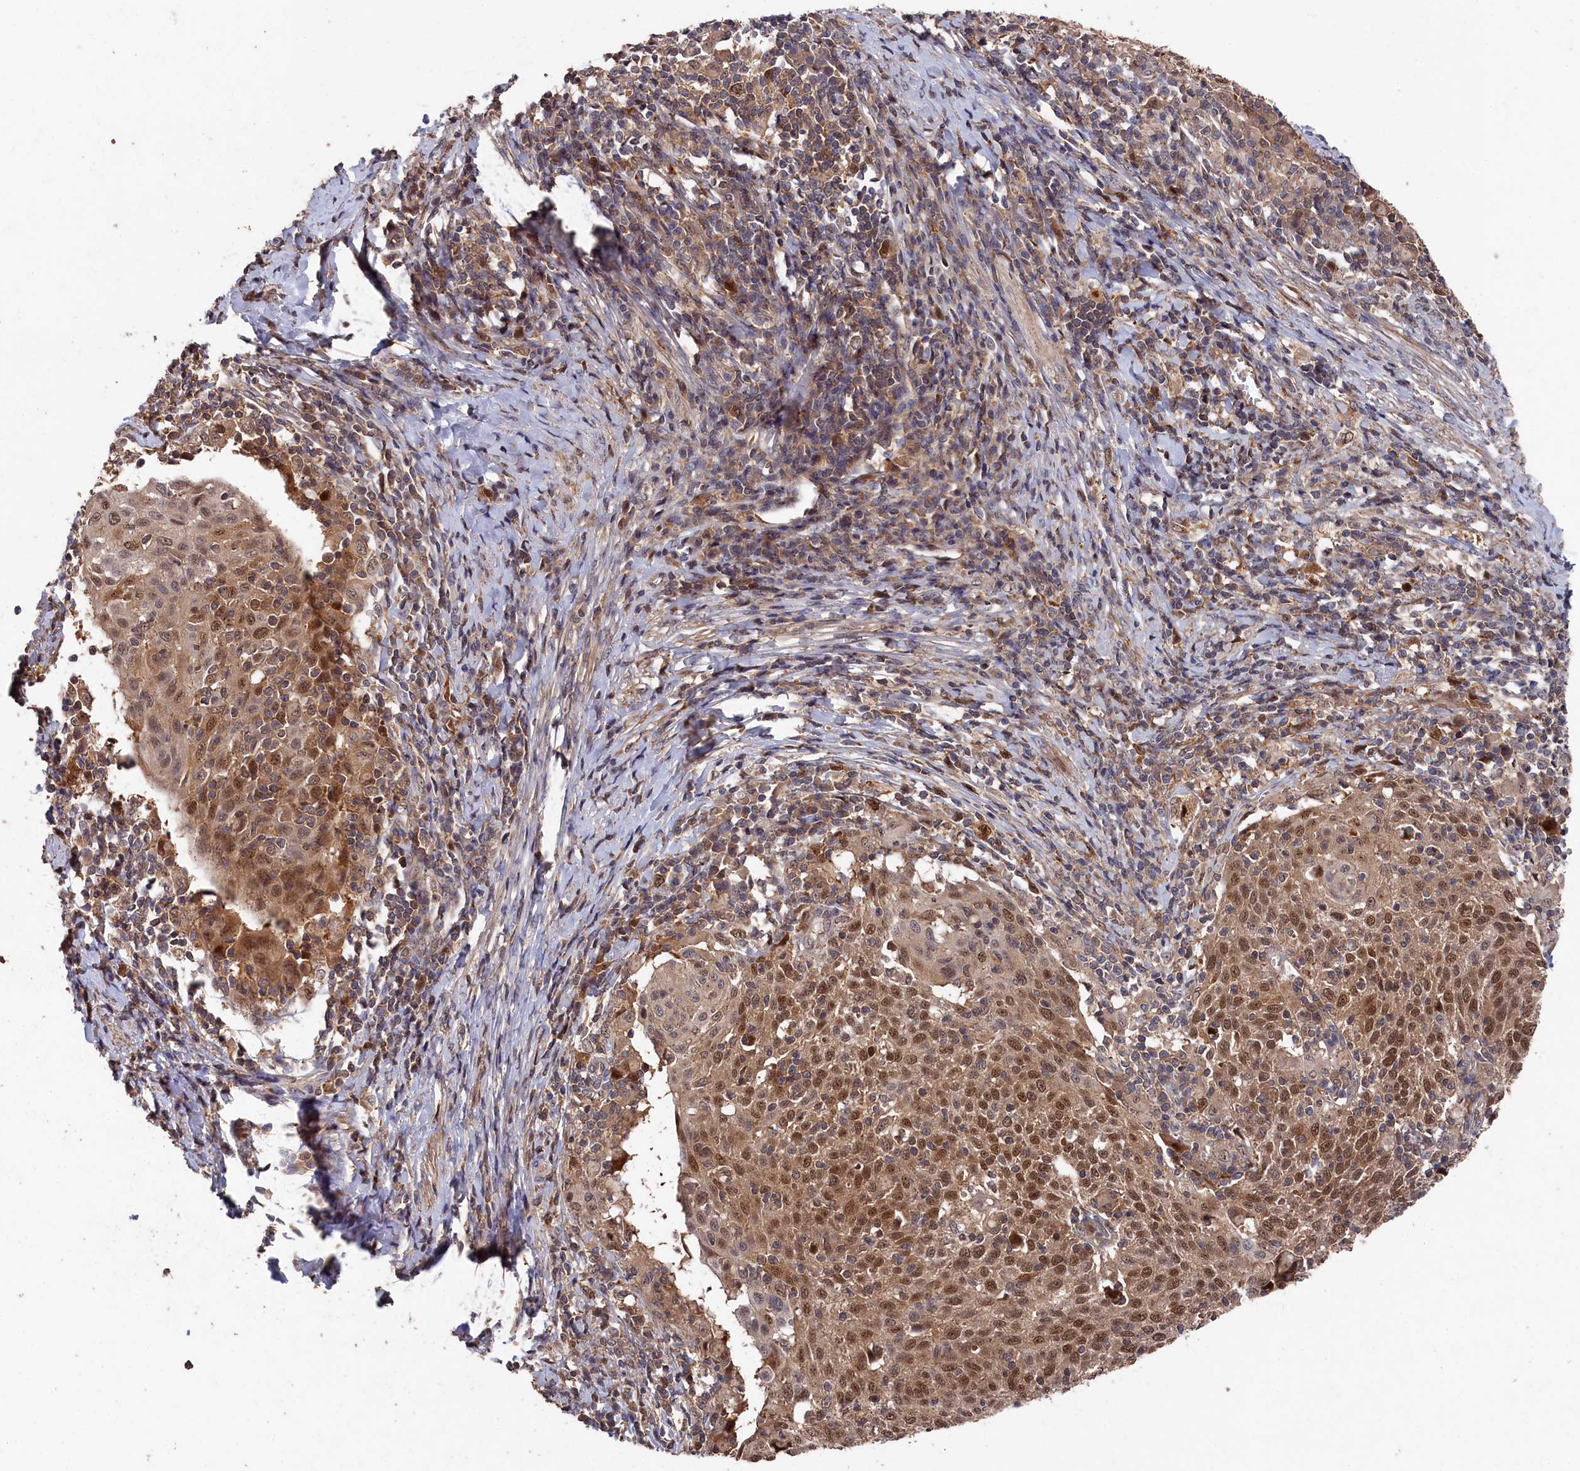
{"staining": {"intensity": "moderate", "quantity": ">75%", "location": "nuclear"}, "tissue": "cervical cancer", "cell_type": "Tumor cells", "image_type": "cancer", "snomed": [{"axis": "morphology", "description": "Squamous cell carcinoma, NOS"}, {"axis": "topography", "description": "Cervix"}], "caption": "The photomicrograph exhibits immunohistochemical staining of cervical squamous cell carcinoma. There is moderate nuclear positivity is seen in approximately >75% of tumor cells. (DAB = brown stain, brightfield microscopy at high magnification).", "gene": "RMI2", "patient": {"sex": "female", "age": 52}}